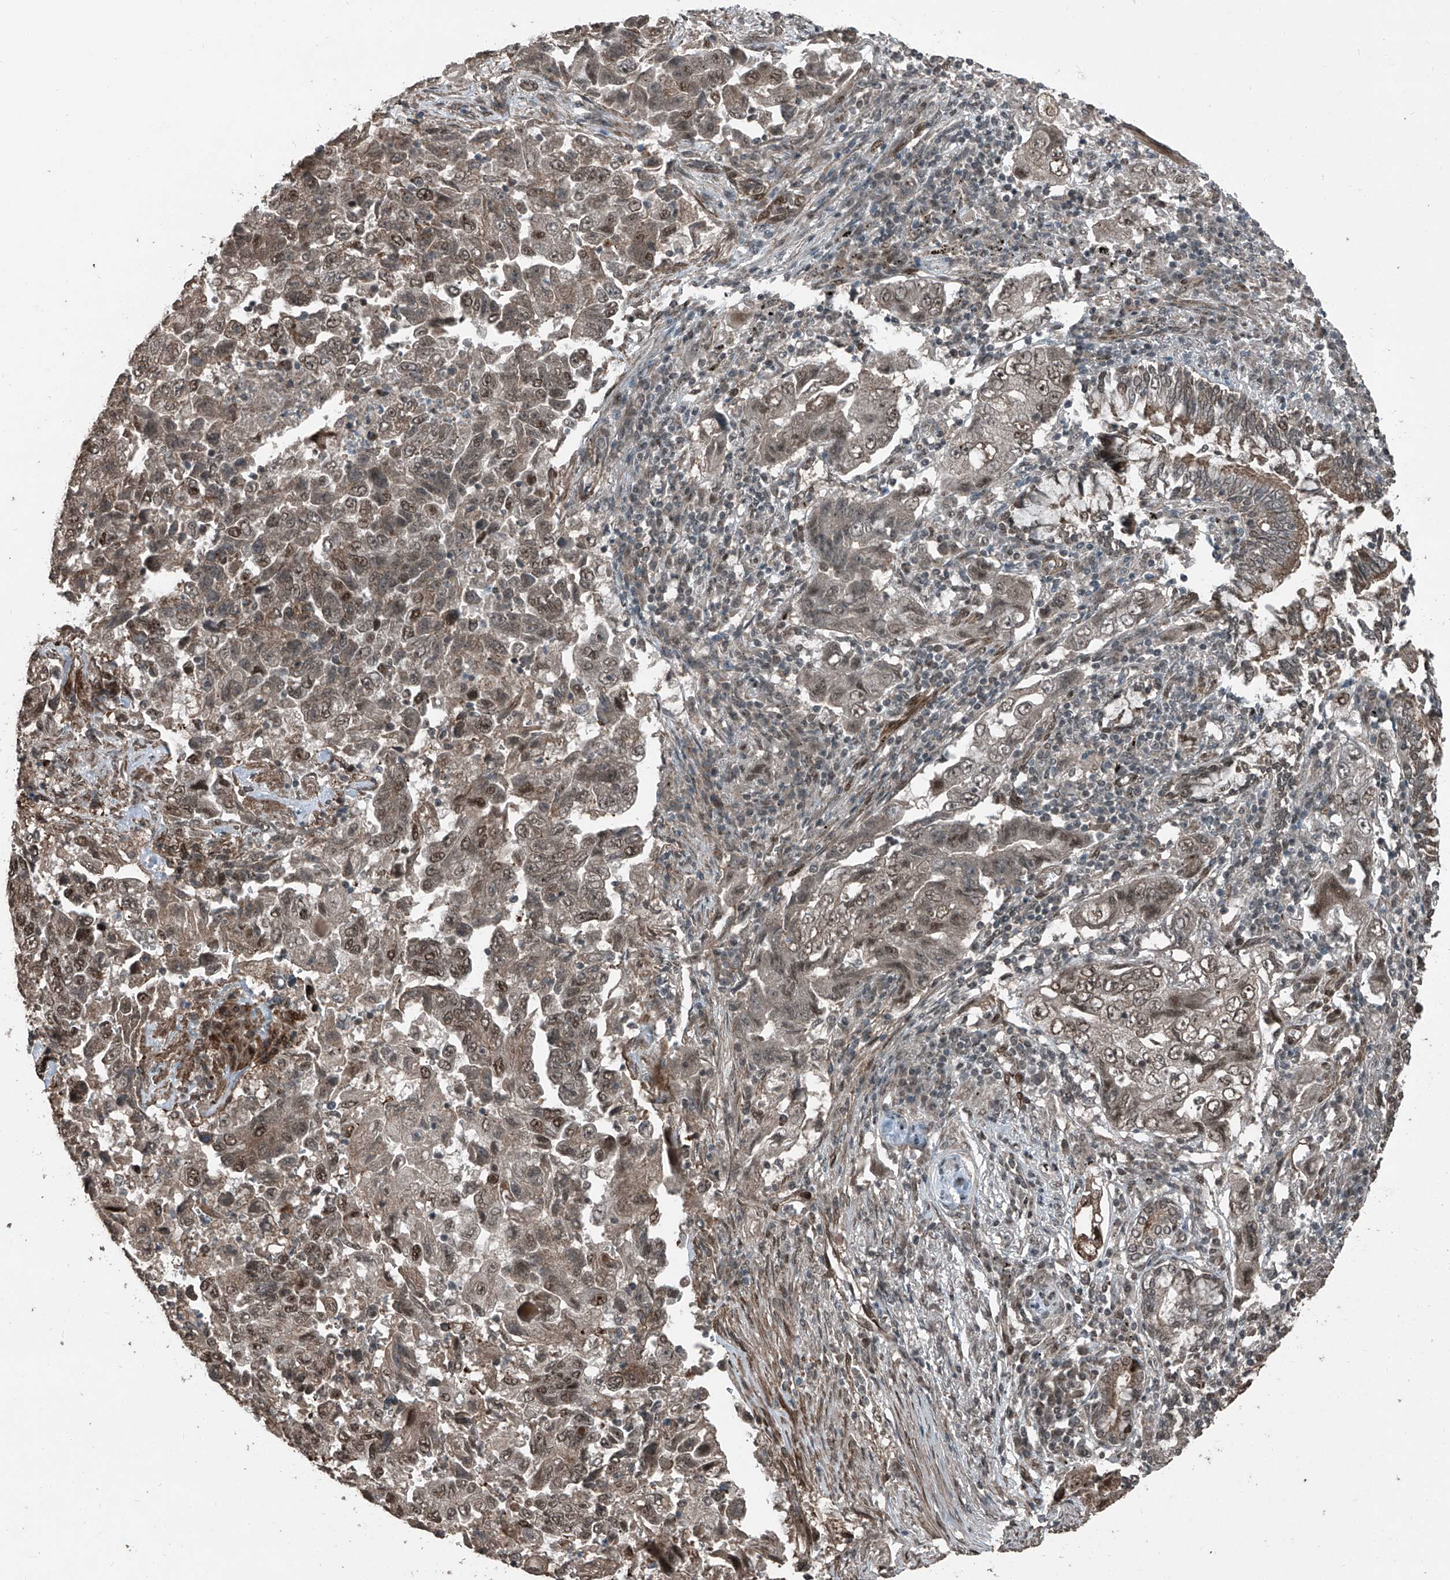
{"staining": {"intensity": "moderate", "quantity": ">75%", "location": "cytoplasmic/membranous,nuclear"}, "tissue": "lung cancer", "cell_type": "Tumor cells", "image_type": "cancer", "snomed": [{"axis": "morphology", "description": "Adenocarcinoma, NOS"}, {"axis": "topography", "description": "Lung"}], "caption": "Immunohistochemistry (DAB) staining of lung cancer (adenocarcinoma) demonstrates moderate cytoplasmic/membranous and nuclear protein positivity in about >75% of tumor cells.", "gene": "ZNF570", "patient": {"sex": "female", "age": 51}}